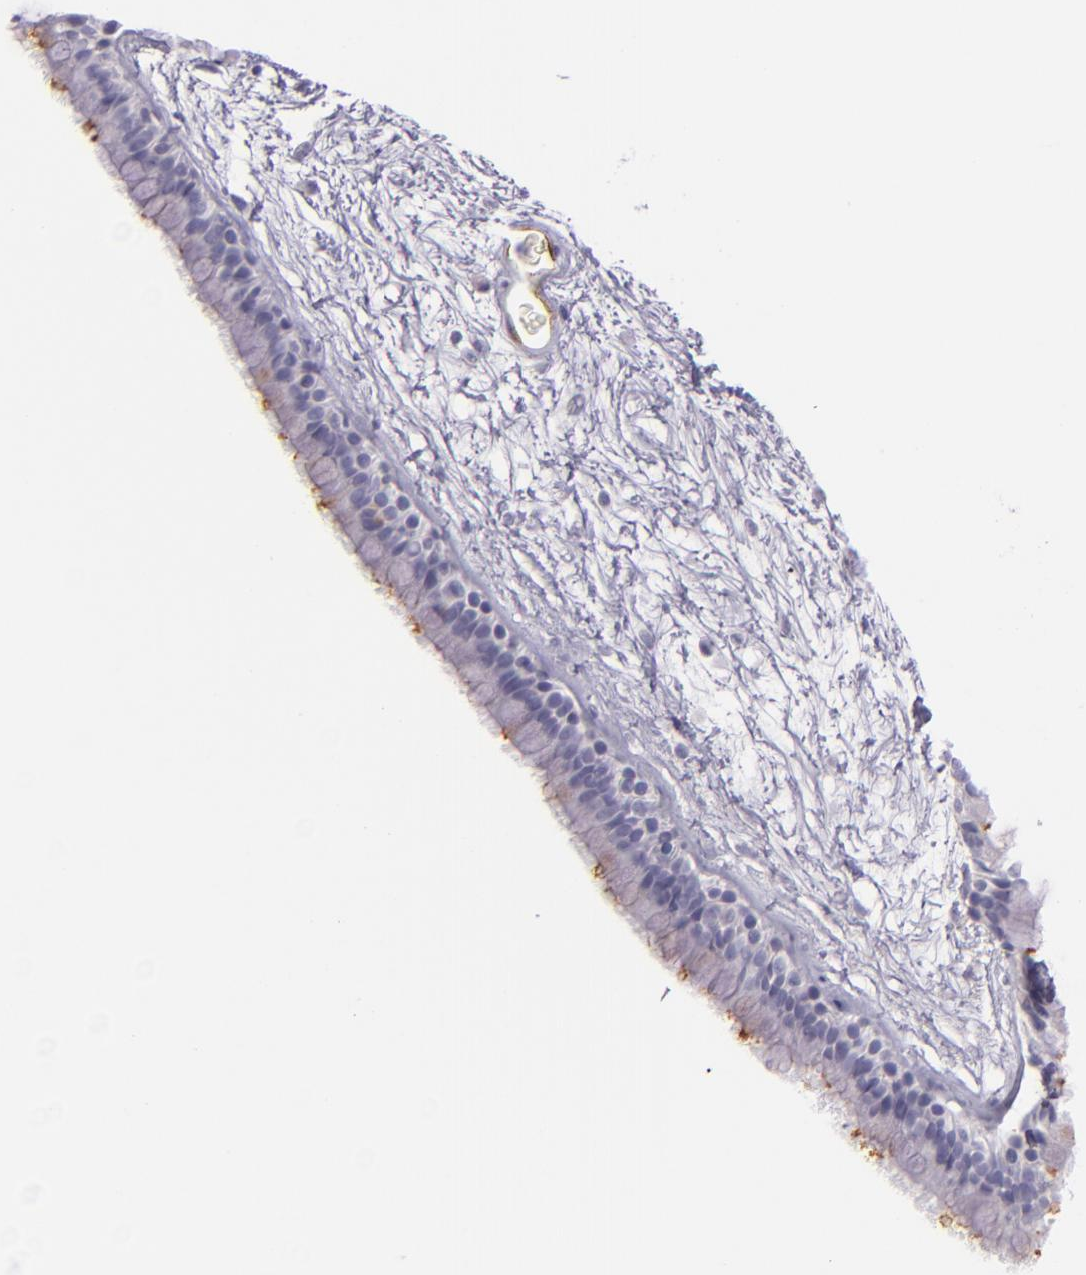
{"staining": {"intensity": "negative", "quantity": "none", "location": "none"}, "tissue": "nasopharynx", "cell_type": "Respiratory epithelial cells", "image_type": "normal", "snomed": [{"axis": "morphology", "description": "Normal tissue, NOS"}, {"axis": "morphology", "description": "Inflammation, NOS"}, {"axis": "topography", "description": "Nasopharynx"}], "caption": "High magnification brightfield microscopy of unremarkable nasopharynx stained with DAB (brown) and counterstained with hematoxylin (blue): respiratory epithelial cells show no significant expression.", "gene": "SELP", "patient": {"sex": "male", "age": 48}}